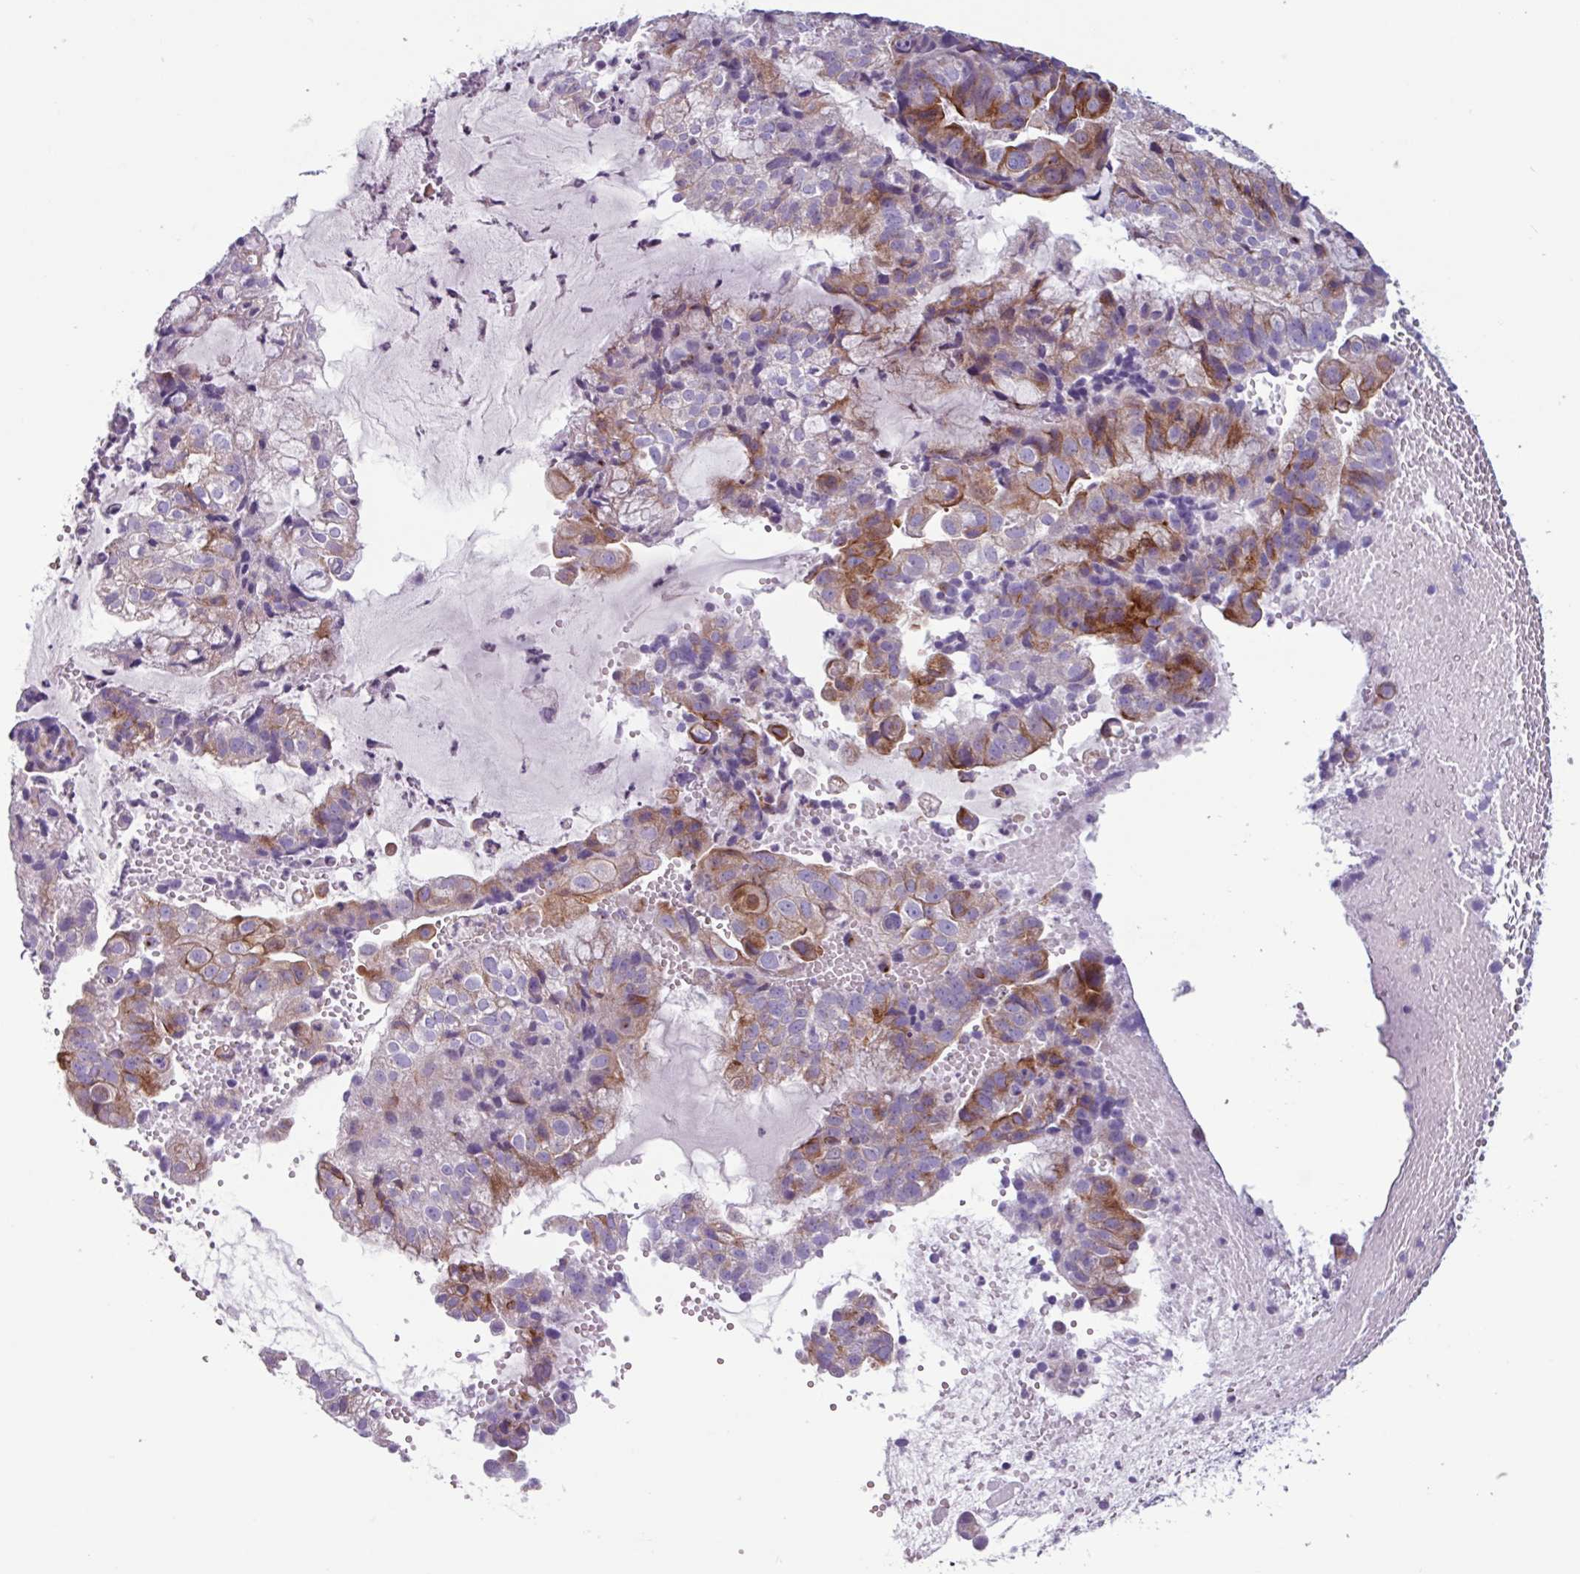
{"staining": {"intensity": "moderate", "quantity": "25%-75%", "location": "cytoplasmic/membranous"}, "tissue": "endometrial cancer", "cell_type": "Tumor cells", "image_type": "cancer", "snomed": [{"axis": "morphology", "description": "Adenocarcinoma, NOS"}, {"axis": "topography", "description": "Endometrium"}], "caption": "Endometrial cancer (adenocarcinoma) tissue shows moderate cytoplasmic/membranous expression in about 25%-75% of tumor cells, visualized by immunohistochemistry. Using DAB (brown) and hematoxylin (blue) stains, captured at high magnification using brightfield microscopy.", "gene": "ADGRE1", "patient": {"sex": "female", "age": 76}}